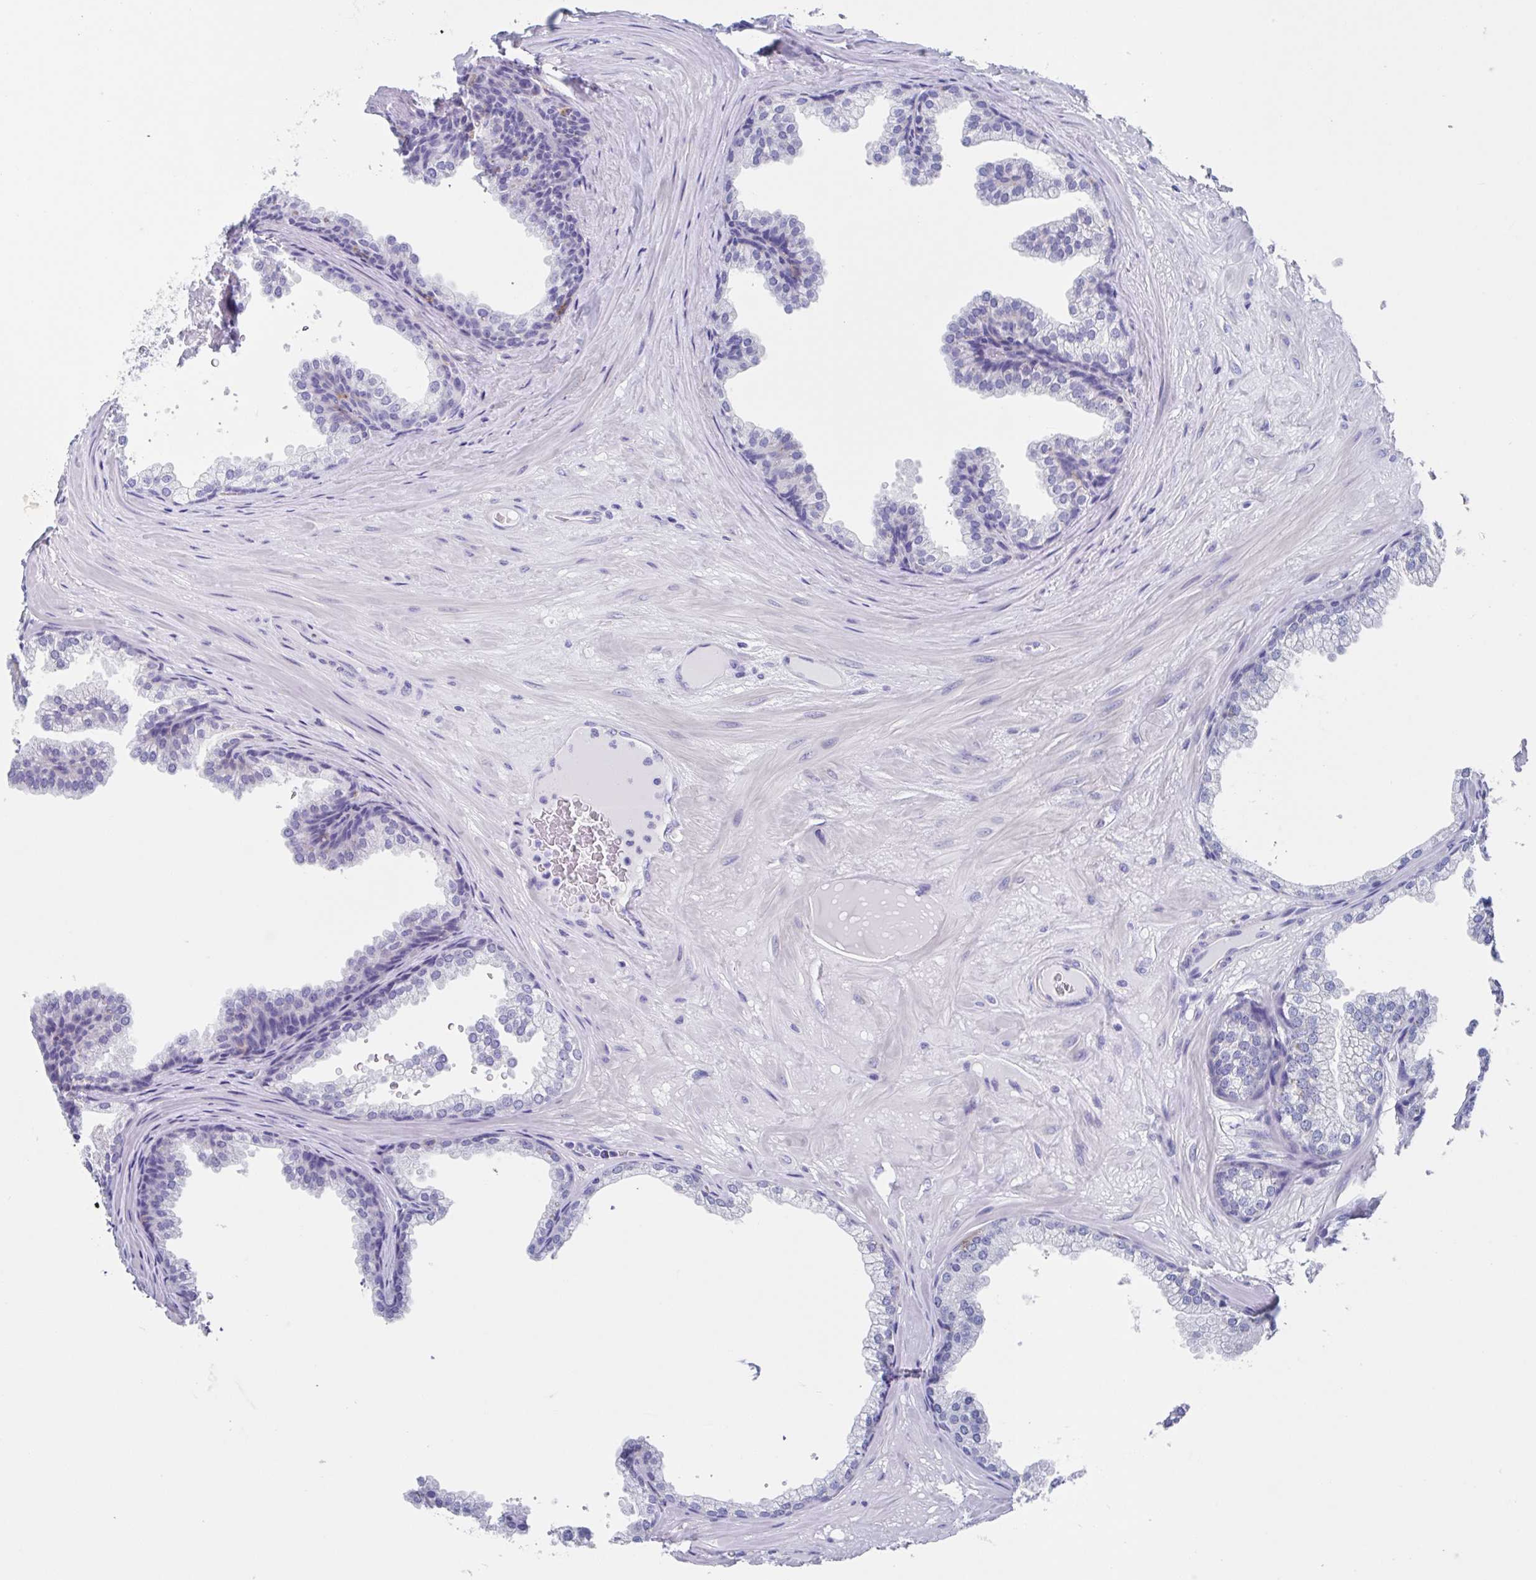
{"staining": {"intensity": "negative", "quantity": "none", "location": "none"}, "tissue": "prostate", "cell_type": "Glandular cells", "image_type": "normal", "snomed": [{"axis": "morphology", "description": "Normal tissue, NOS"}, {"axis": "topography", "description": "Prostate"}], "caption": "This is an immunohistochemistry histopathology image of benign human prostate. There is no expression in glandular cells.", "gene": "FCGR3A", "patient": {"sex": "male", "age": 37}}